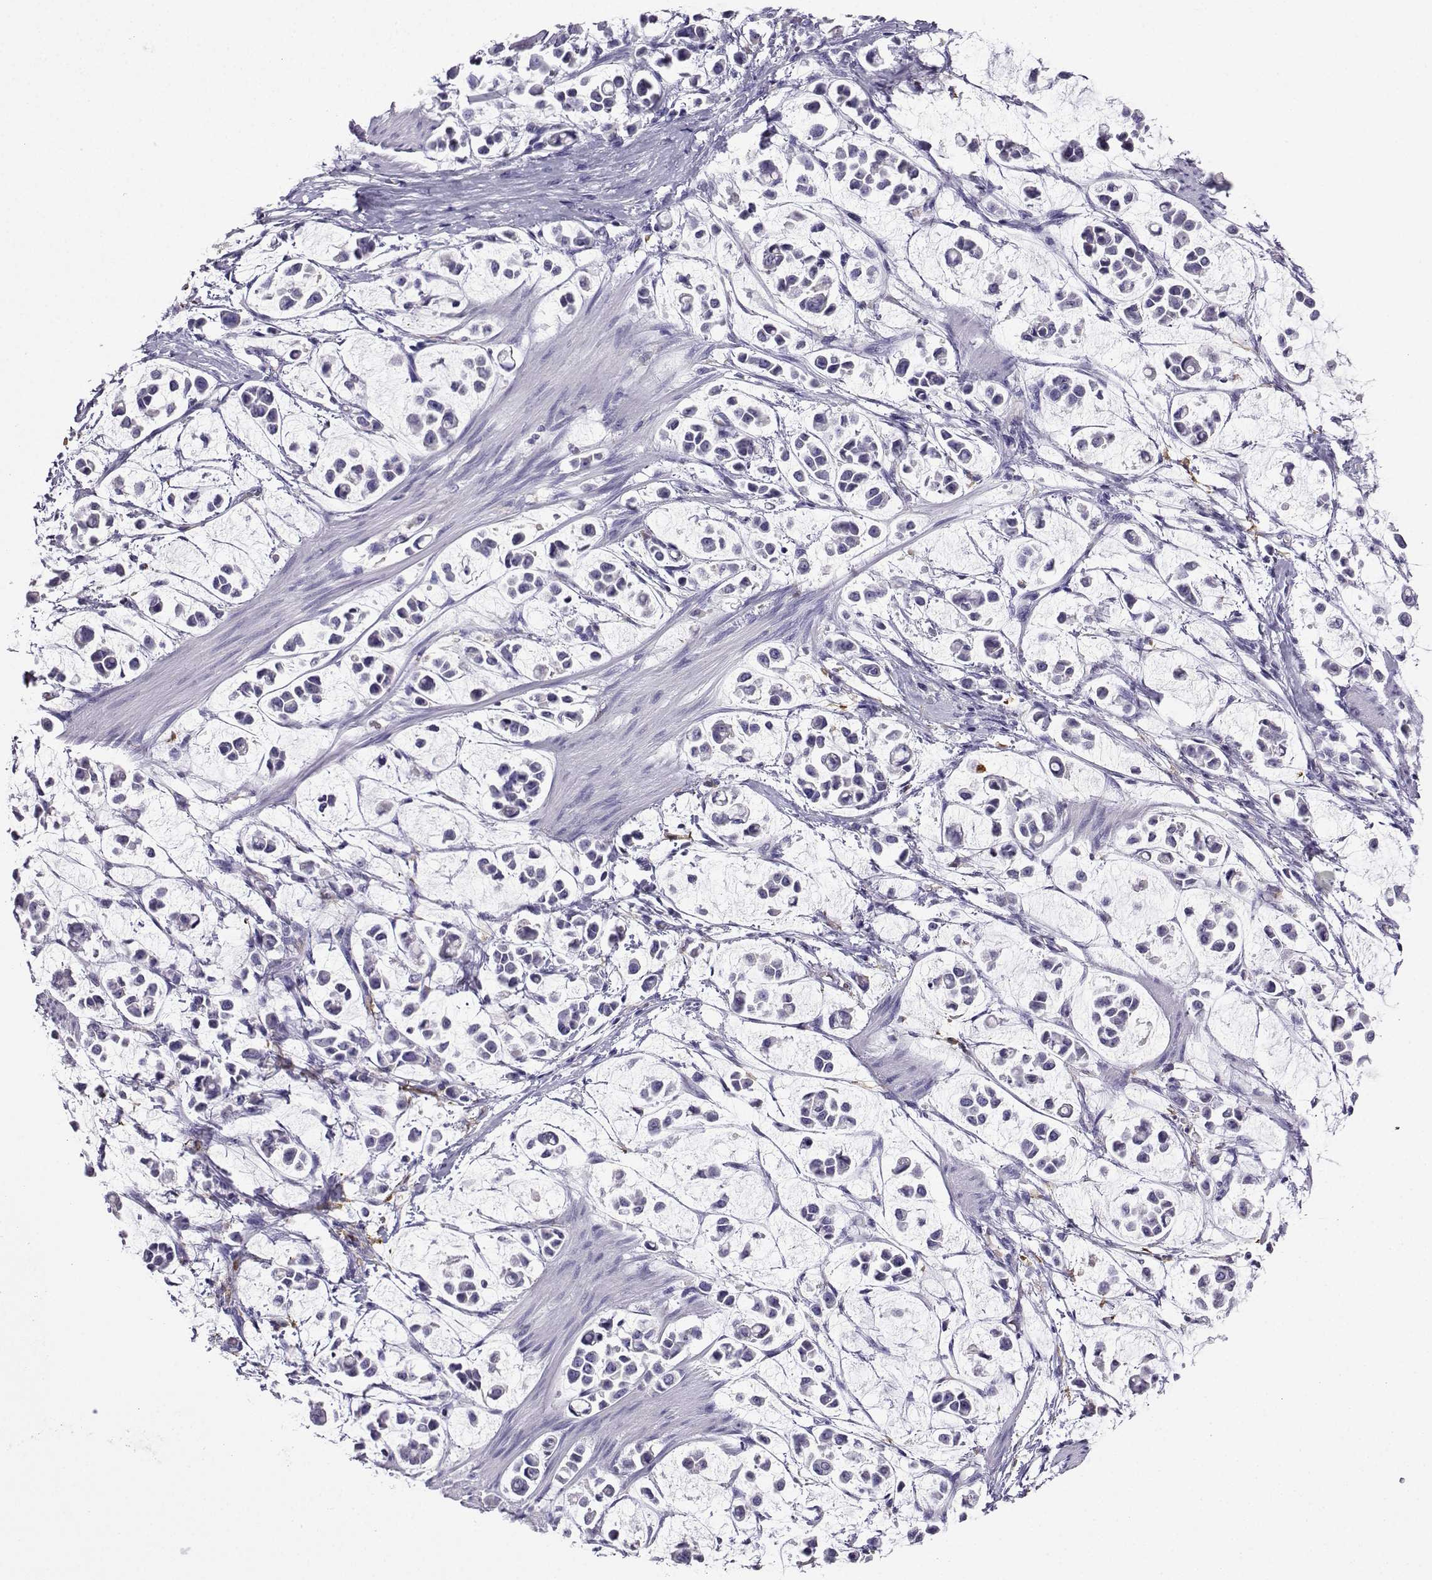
{"staining": {"intensity": "negative", "quantity": "none", "location": "none"}, "tissue": "stomach cancer", "cell_type": "Tumor cells", "image_type": "cancer", "snomed": [{"axis": "morphology", "description": "Adenocarcinoma, NOS"}, {"axis": "topography", "description": "Stomach"}], "caption": "Immunohistochemistry histopathology image of adenocarcinoma (stomach) stained for a protein (brown), which shows no expression in tumor cells.", "gene": "LINGO1", "patient": {"sex": "male", "age": 82}}